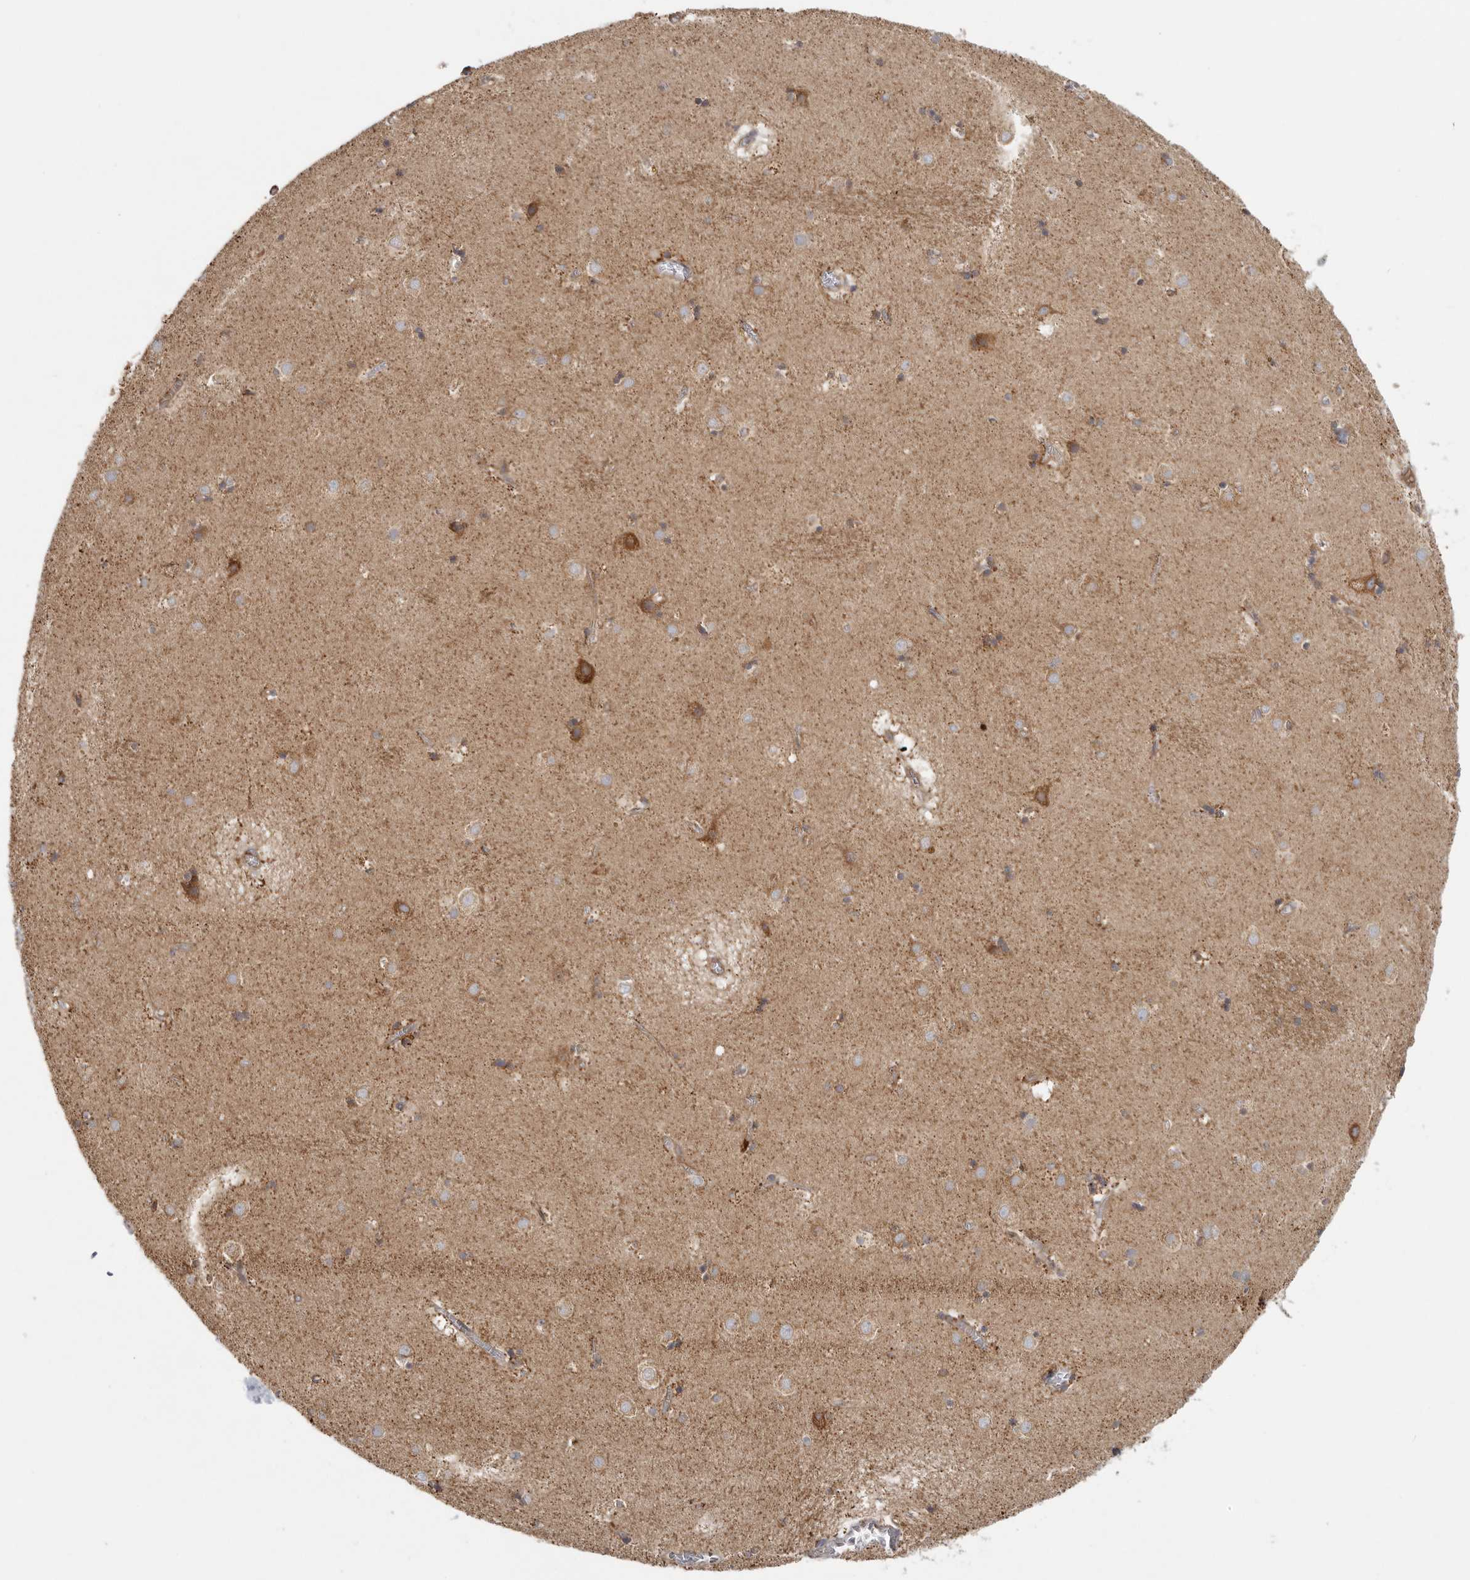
{"staining": {"intensity": "moderate", "quantity": "25%-75%", "location": "cytoplasmic/membranous"}, "tissue": "caudate", "cell_type": "Glial cells", "image_type": "normal", "snomed": [{"axis": "morphology", "description": "Normal tissue, NOS"}, {"axis": "topography", "description": "Lateral ventricle wall"}], "caption": "Glial cells demonstrate medium levels of moderate cytoplasmic/membranous staining in about 25%-75% of cells in unremarkable human caudate.", "gene": "BCAP29", "patient": {"sex": "male", "age": 70}}